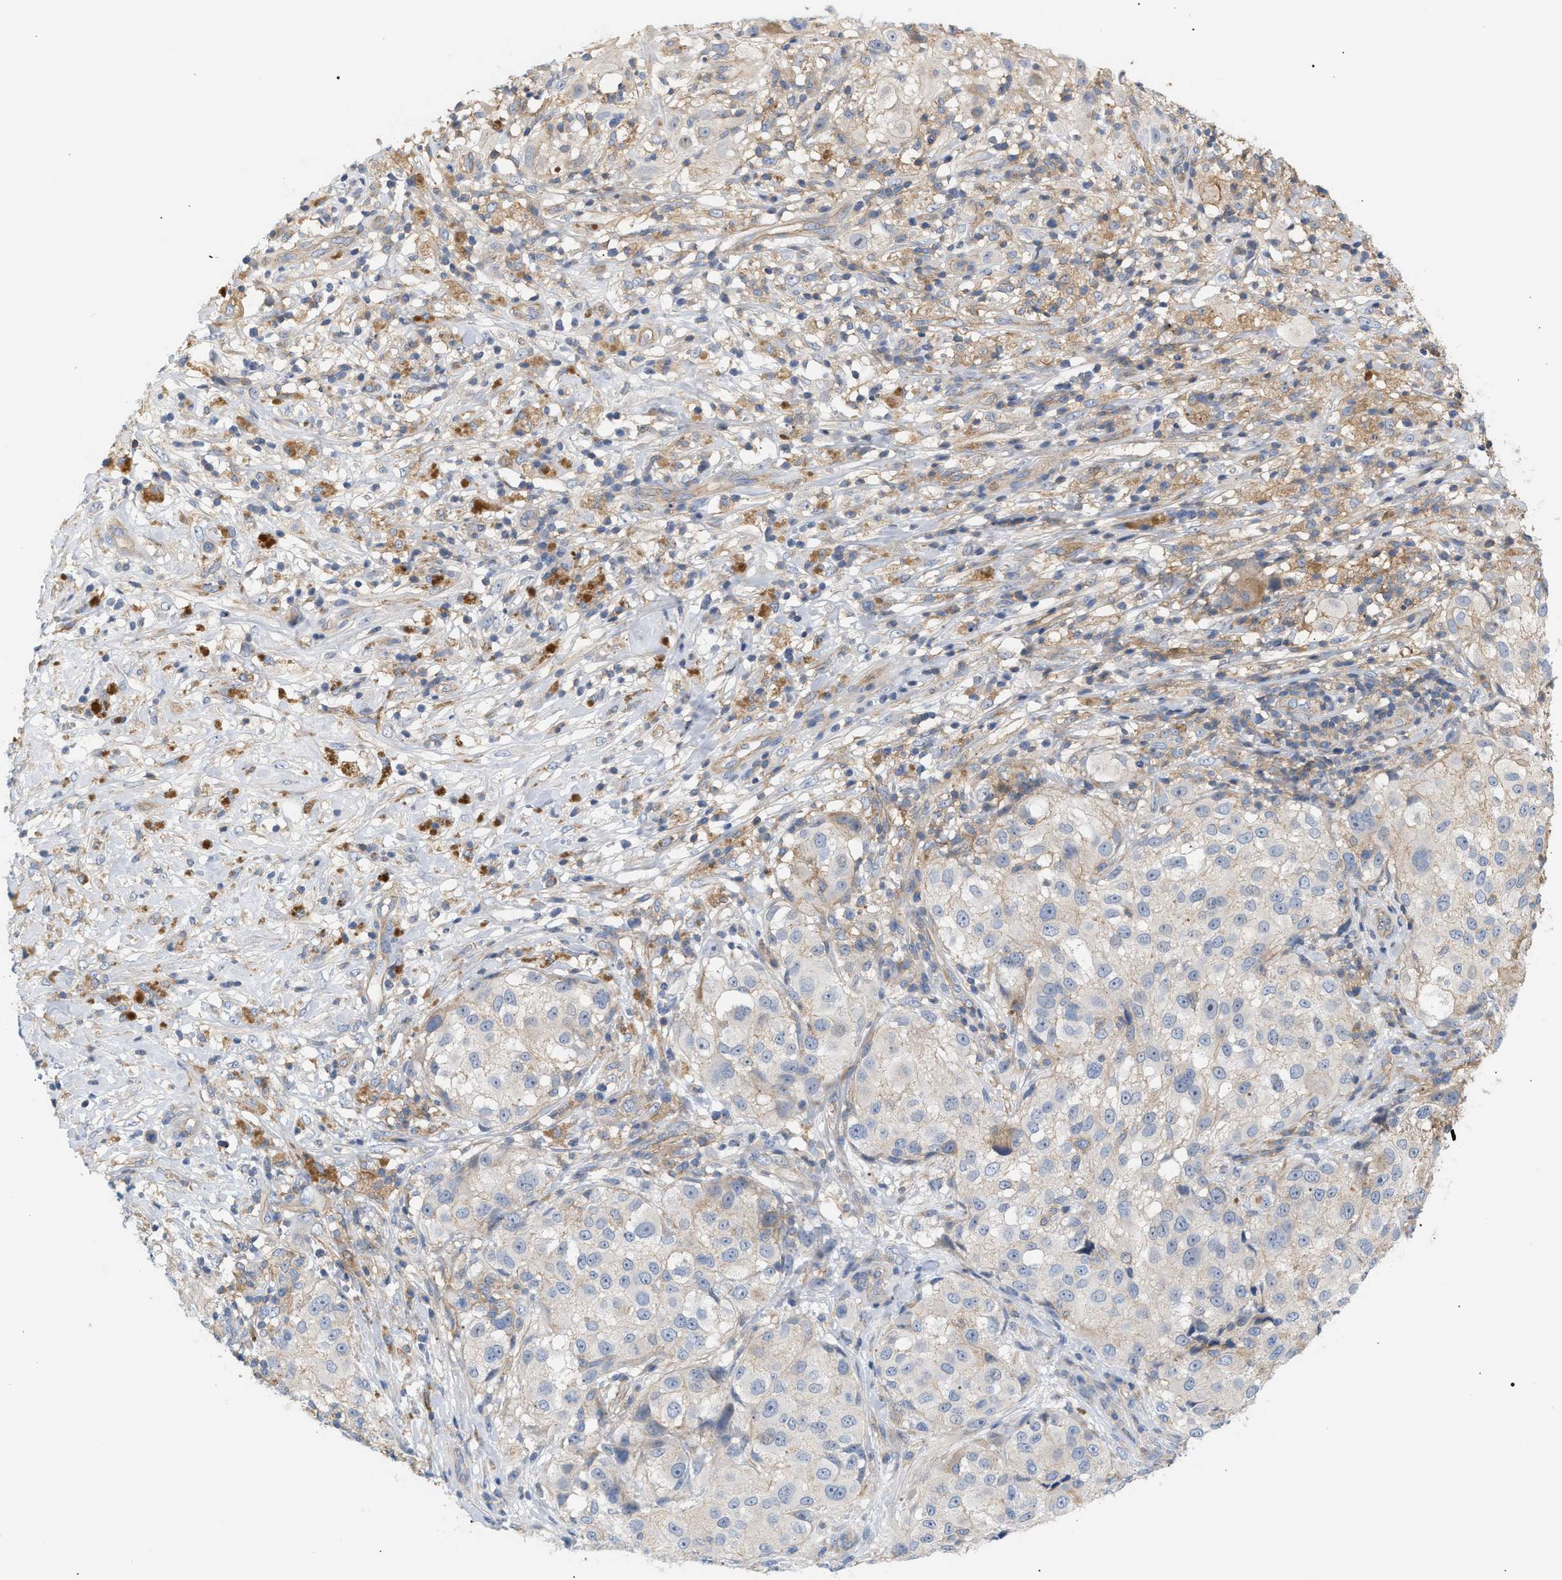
{"staining": {"intensity": "negative", "quantity": "none", "location": "none"}, "tissue": "melanoma", "cell_type": "Tumor cells", "image_type": "cancer", "snomed": [{"axis": "morphology", "description": "Necrosis, NOS"}, {"axis": "morphology", "description": "Malignant melanoma, NOS"}, {"axis": "topography", "description": "Skin"}], "caption": "High power microscopy photomicrograph of an IHC micrograph of melanoma, revealing no significant positivity in tumor cells.", "gene": "LRCH1", "patient": {"sex": "female", "age": 87}}